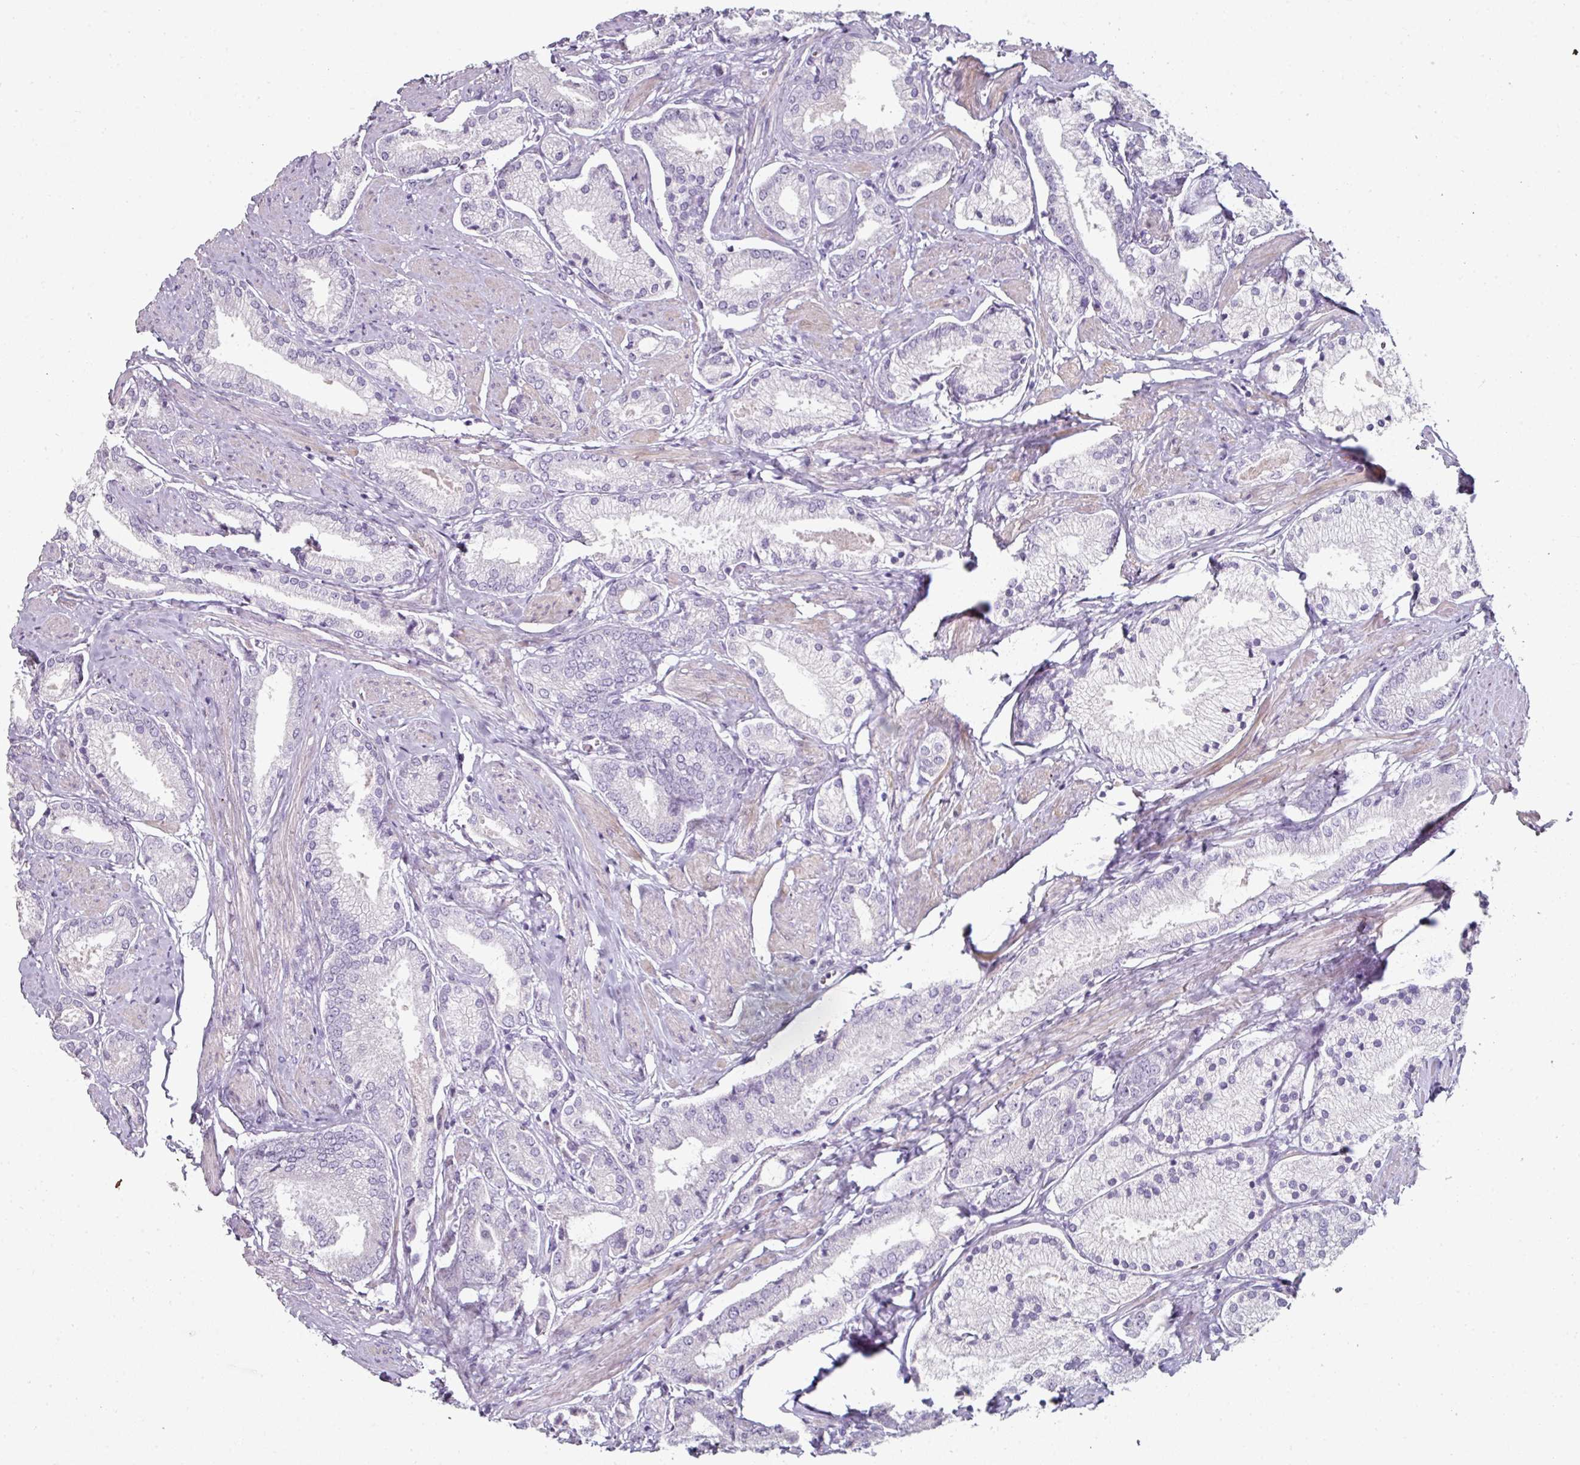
{"staining": {"intensity": "negative", "quantity": "none", "location": "none"}, "tissue": "prostate cancer", "cell_type": "Tumor cells", "image_type": "cancer", "snomed": [{"axis": "morphology", "description": "Adenocarcinoma, High grade"}, {"axis": "topography", "description": "Prostate and seminal vesicle, NOS"}], "caption": "High magnification brightfield microscopy of prostate adenocarcinoma (high-grade) stained with DAB (3,3'-diaminobenzidine) (brown) and counterstained with hematoxylin (blue): tumor cells show no significant positivity. The staining was performed using DAB to visualize the protein expression in brown, while the nuclei were stained in blue with hematoxylin (Magnification: 20x).", "gene": "FHAD1", "patient": {"sex": "male", "age": 64}}